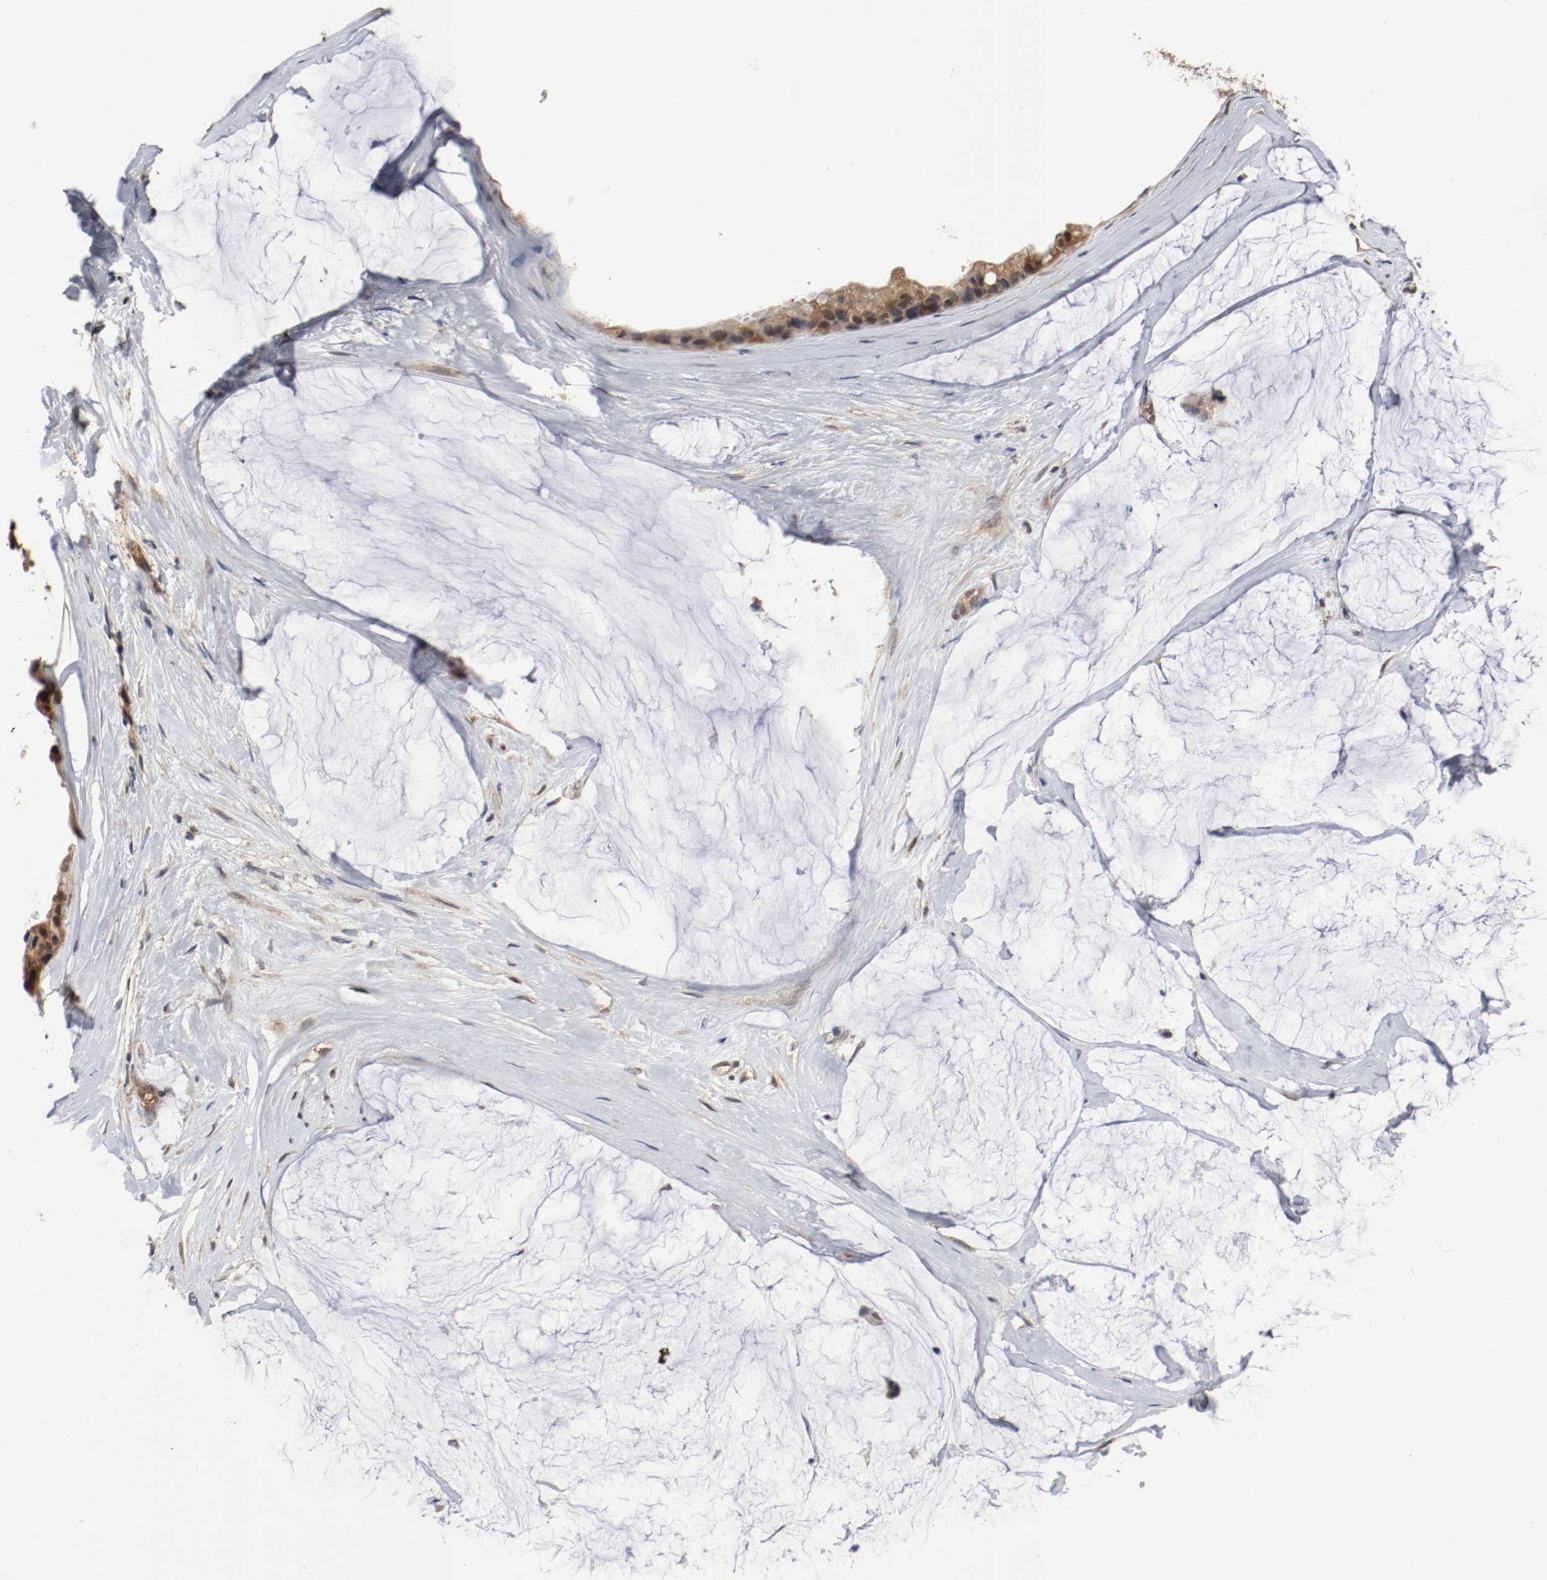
{"staining": {"intensity": "moderate", "quantity": ">75%", "location": "cytoplasmic/membranous,nuclear"}, "tissue": "ovarian cancer", "cell_type": "Tumor cells", "image_type": "cancer", "snomed": [{"axis": "morphology", "description": "Cystadenocarcinoma, mucinous, NOS"}, {"axis": "topography", "description": "Ovary"}], "caption": "Immunohistochemistry micrograph of human ovarian mucinous cystadenocarcinoma stained for a protein (brown), which shows medium levels of moderate cytoplasmic/membranous and nuclear expression in approximately >75% of tumor cells.", "gene": "AFG3L2", "patient": {"sex": "female", "age": 39}}